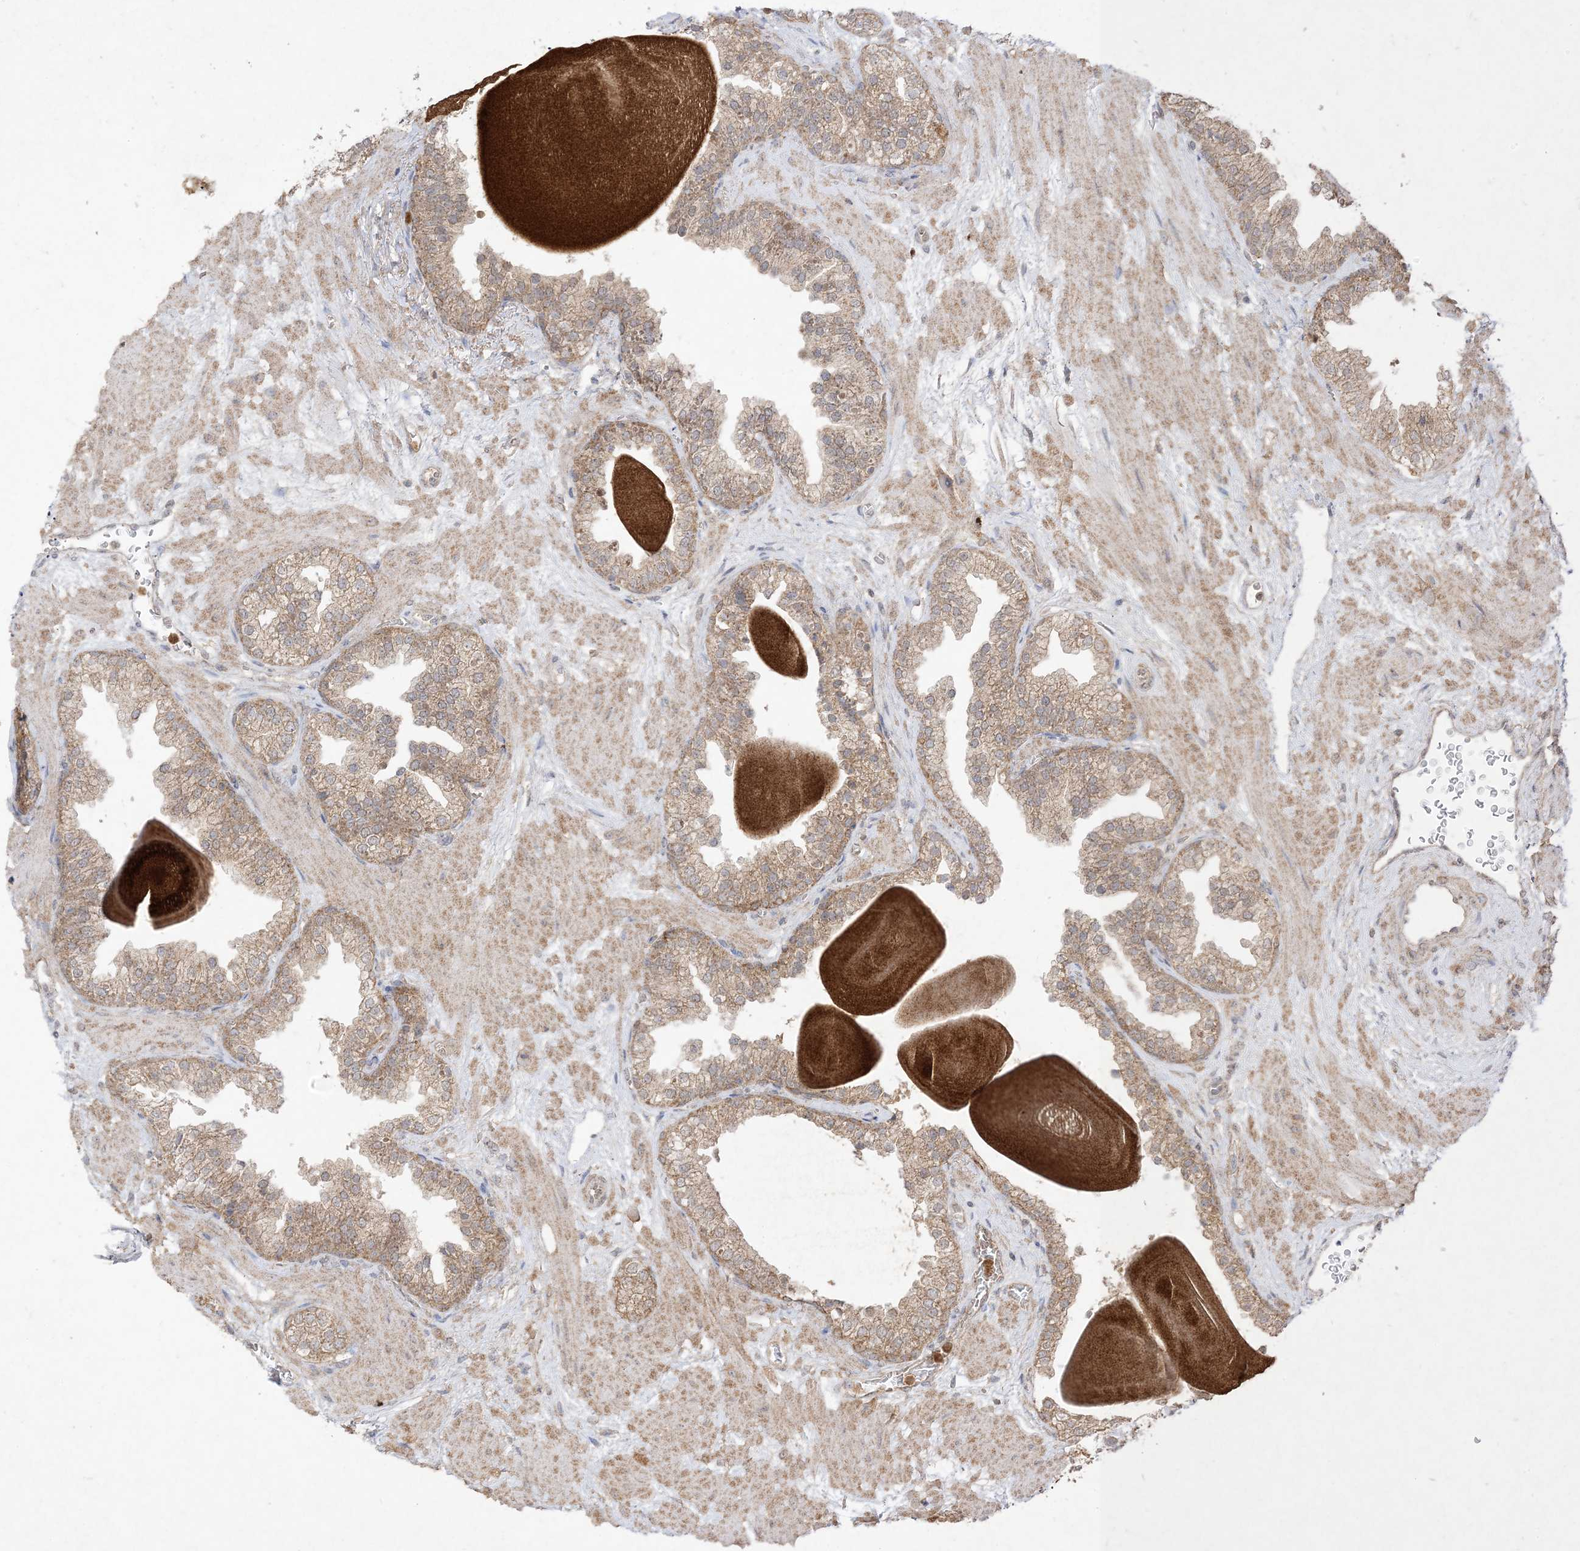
{"staining": {"intensity": "moderate", "quantity": "25%-75%", "location": "cytoplasmic/membranous"}, "tissue": "prostate", "cell_type": "Glandular cells", "image_type": "normal", "snomed": [{"axis": "morphology", "description": "Normal tissue, NOS"}, {"axis": "topography", "description": "Prostate"}], "caption": "Immunohistochemistry image of benign human prostate stained for a protein (brown), which exhibits medium levels of moderate cytoplasmic/membranous staining in approximately 25%-75% of glandular cells.", "gene": "UBE2C", "patient": {"sex": "male", "age": 48}}